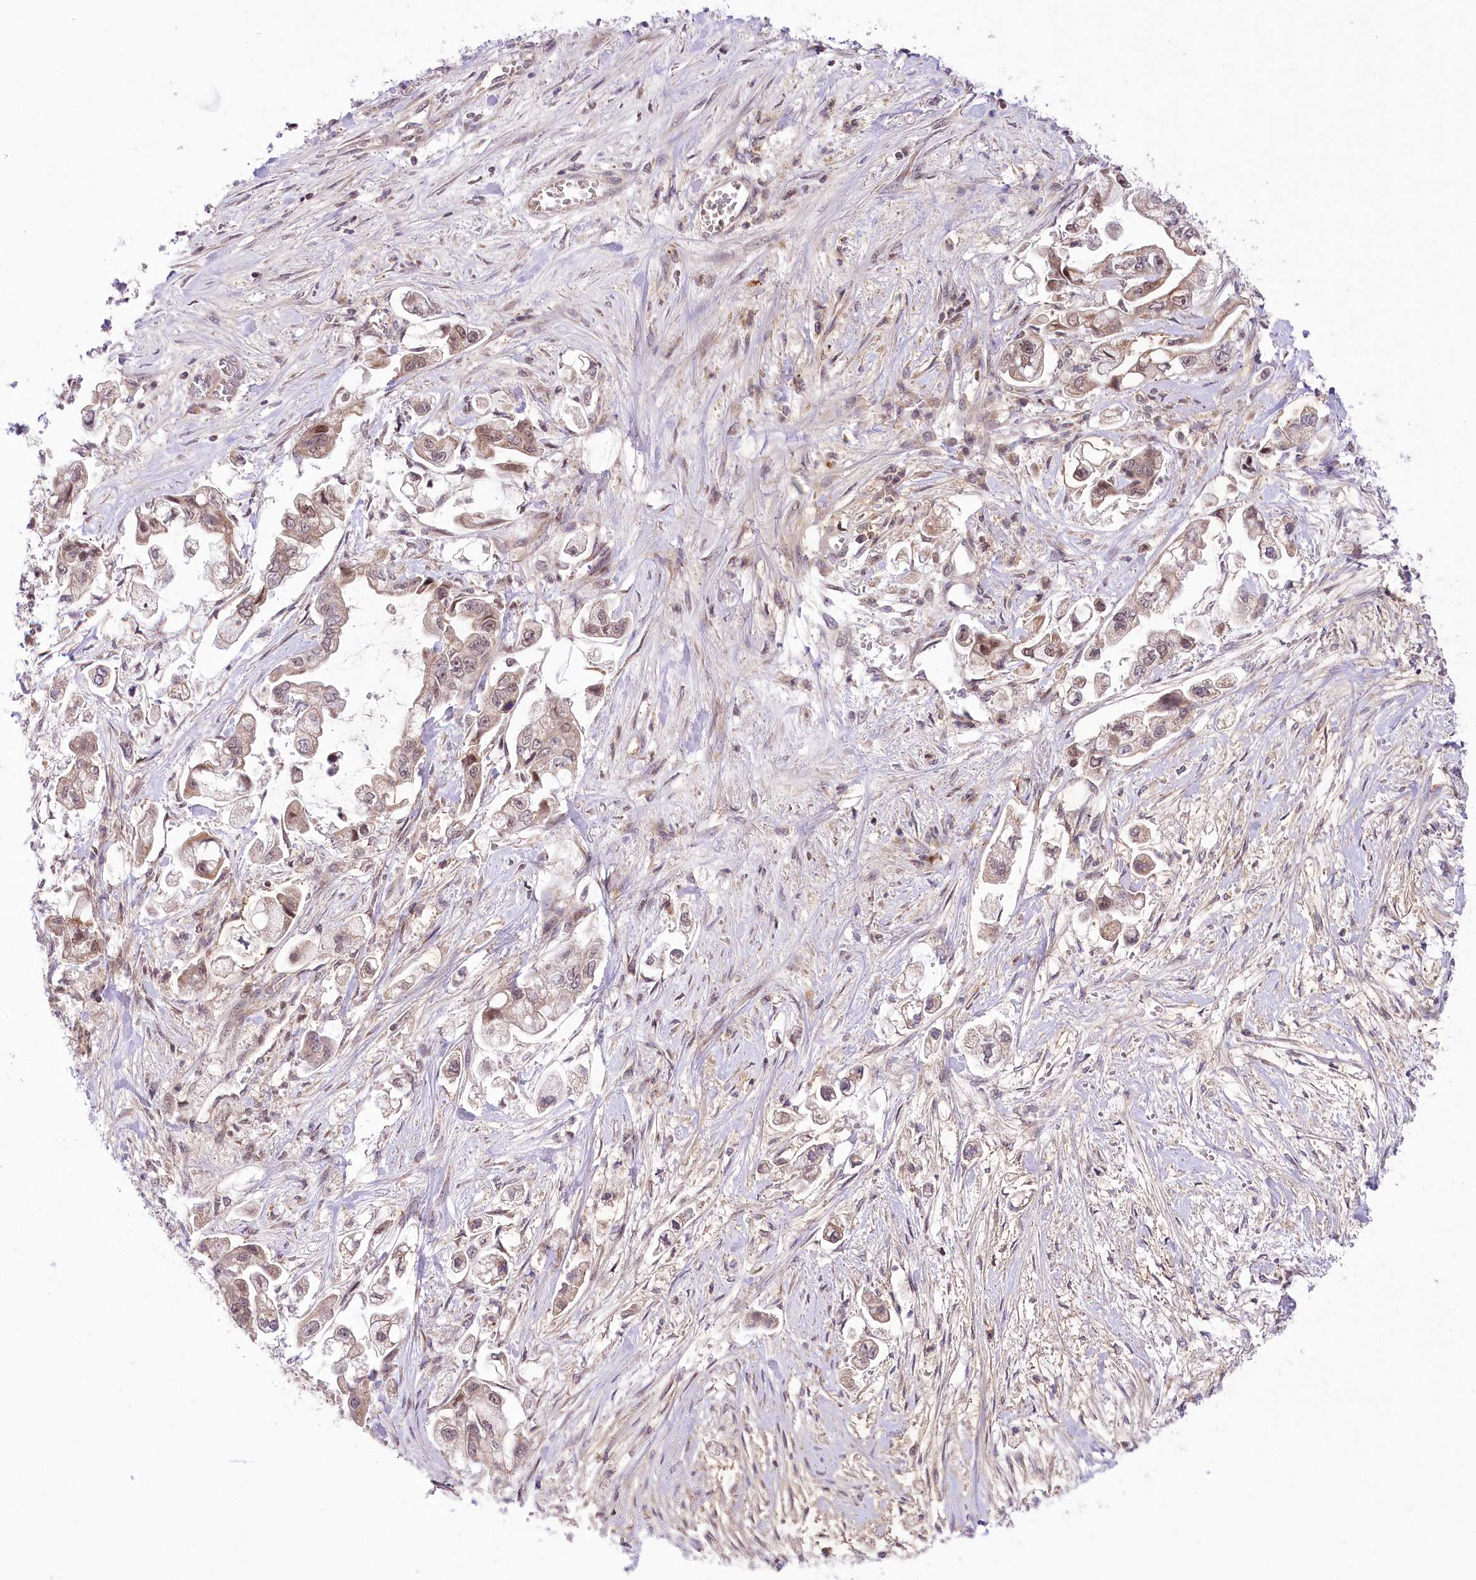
{"staining": {"intensity": "weak", "quantity": "25%-75%", "location": "nuclear"}, "tissue": "stomach cancer", "cell_type": "Tumor cells", "image_type": "cancer", "snomed": [{"axis": "morphology", "description": "Adenocarcinoma, NOS"}, {"axis": "topography", "description": "Stomach"}], "caption": "A micrograph of stomach cancer stained for a protein demonstrates weak nuclear brown staining in tumor cells. (brown staining indicates protein expression, while blue staining denotes nuclei).", "gene": "ZMAT2", "patient": {"sex": "male", "age": 62}}